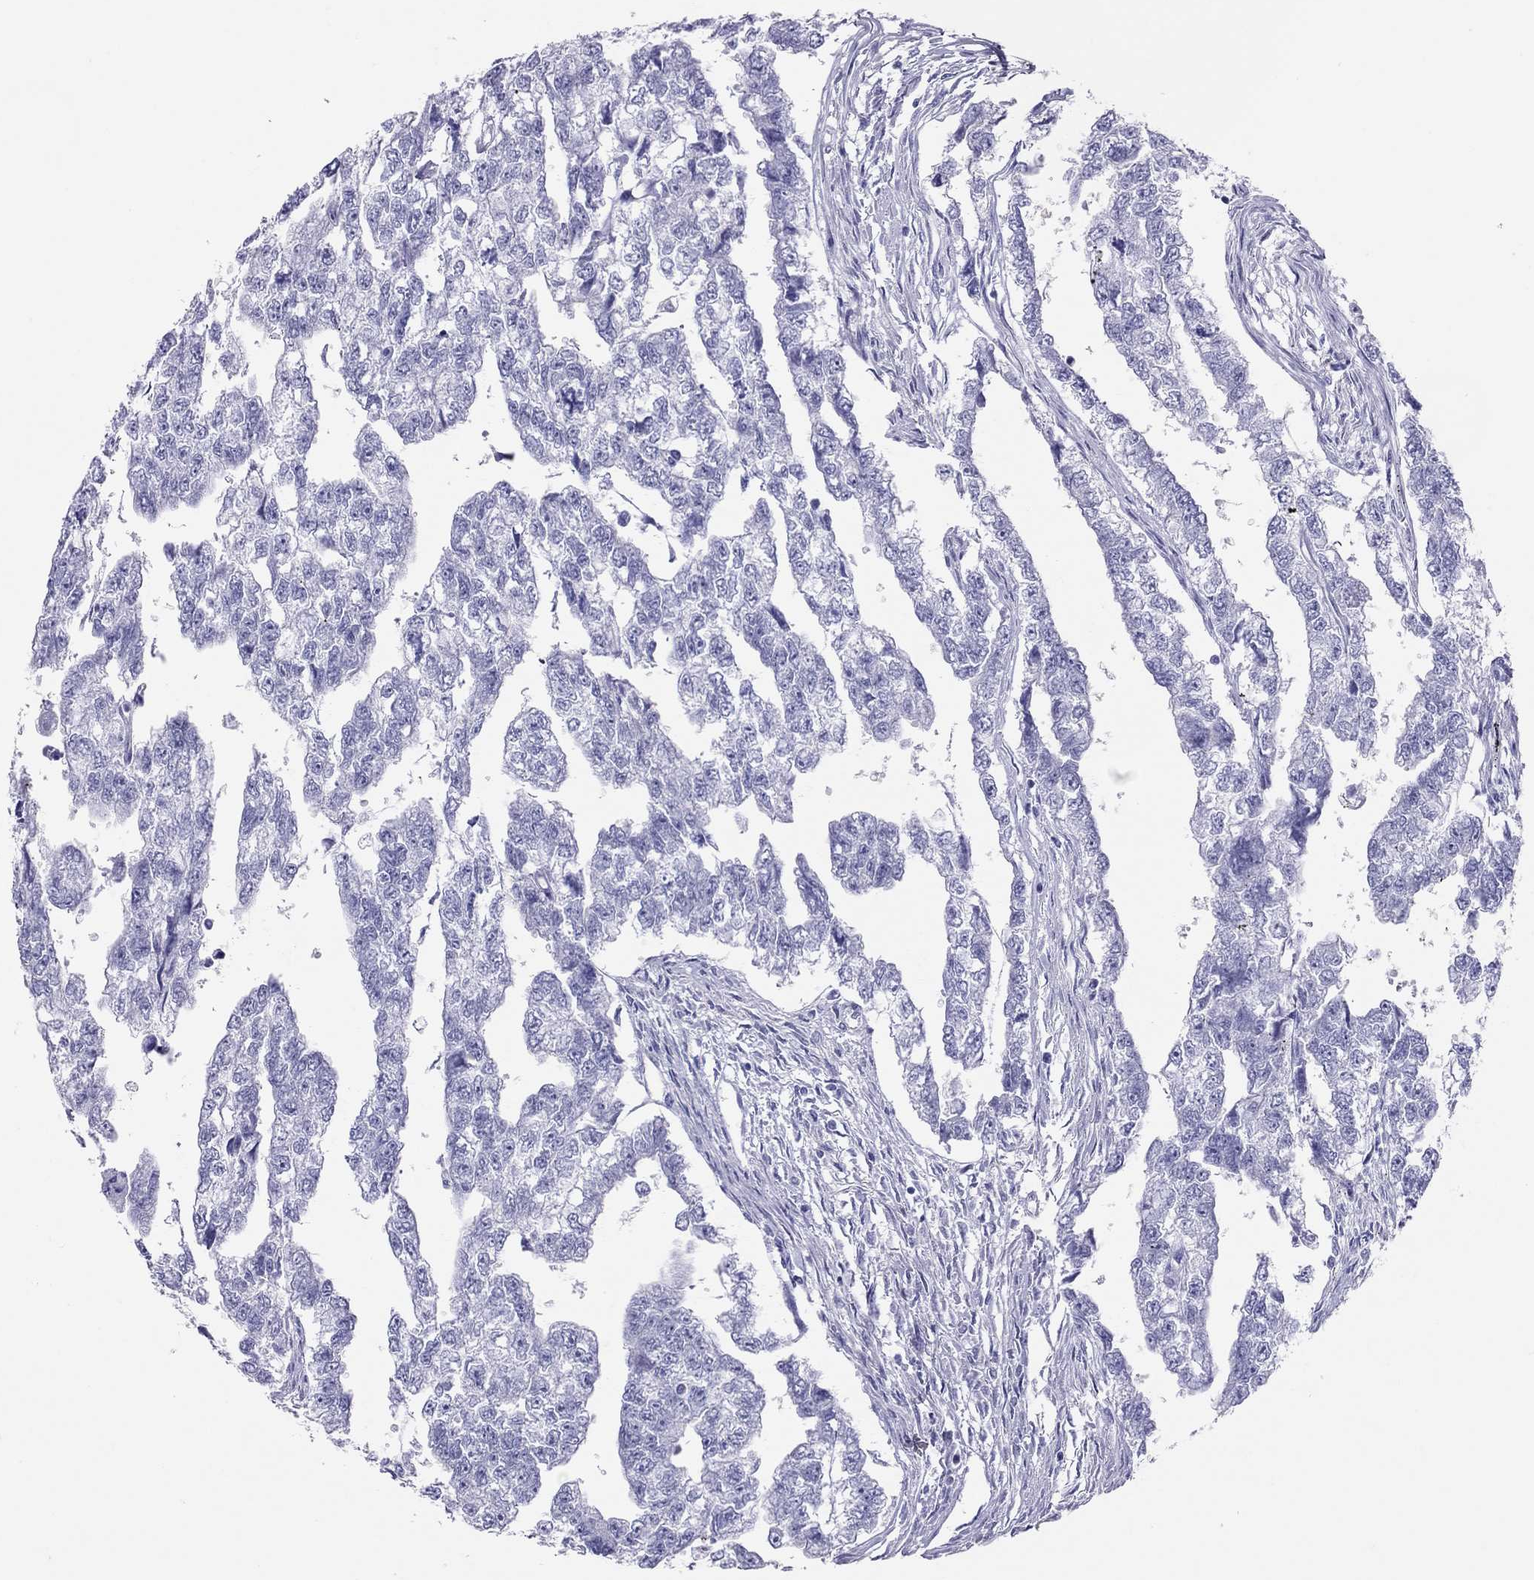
{"staining": {"intensity": "negative", "quantity": "none", "location": "none"}, "tissue": "testis cancer", "cell_type": "Tumor cells", "image_type": "cancer", "snomed": [{"axis": "morphology", "description": "Carcinoma, Embryonal, NOS"}, {"axis": "morphology", "description": "Teratoma, malignant, NOS"}, {"axis": "topography", "description": "Testis"}], "caption": "This histopathology image is of testis malignant teratoma stained with immunohistochemistry to label a protein in brown with the nuclei are counter-stained blue. There is no staining in tumor cells.", "gene": "TSHB", "patient": {"sex": "male", "age": 44}}